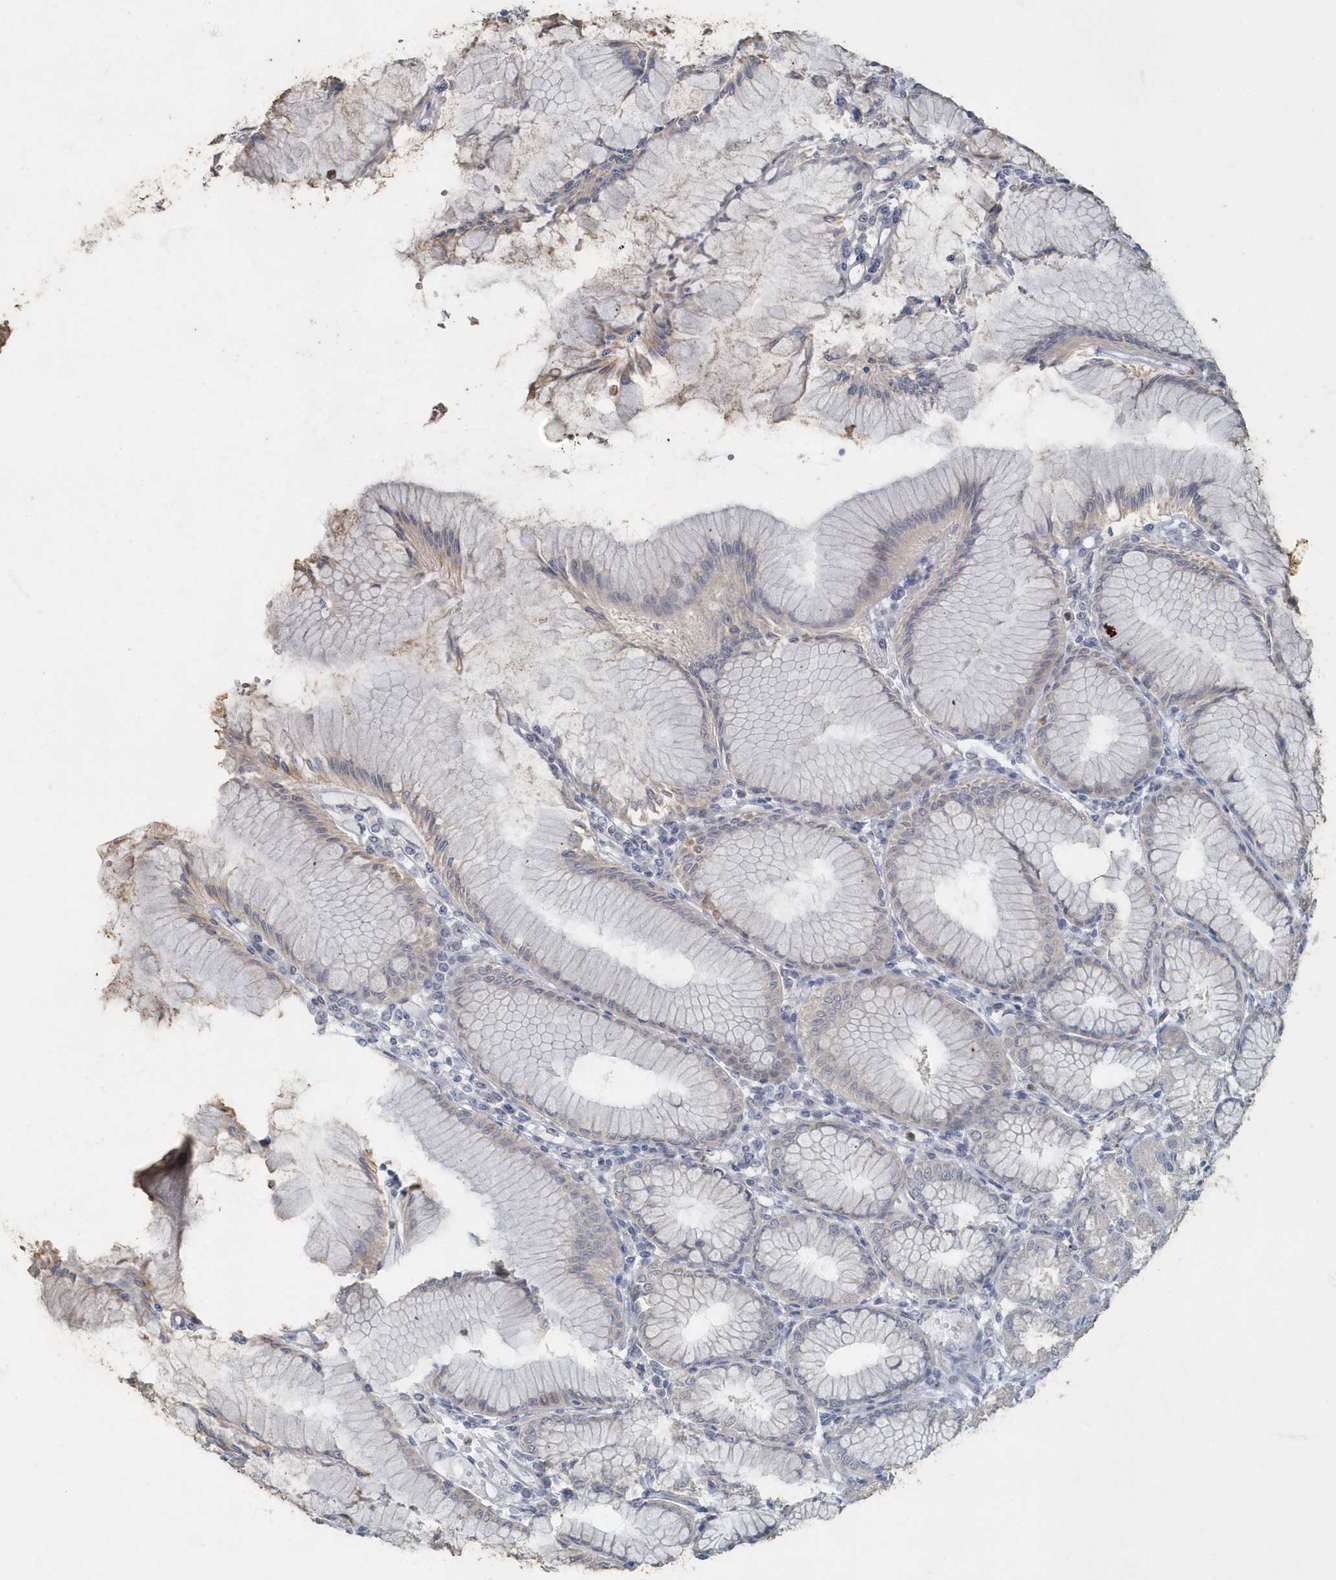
{"staining": {"intensity": "weak", "quantity": "25%-75%", "location": "cytoplasmic/membranous"}, "tissue": "stomach", "cell_type": "Glandular cells", "image_type": "normal", "snomed": [{"axis": "morphology", "description": "Normal tissue, NOS"}, {"axis": "topography", "description": "Stomach"}], "caption": "Brown immunohistochemical staining in benign stomach exhibits weak cytoplasmic/membranous staining in about 25%-75% of glandular cells. The staining was performed using DAB to visualize the protein expression in brown, while the nuclei were stained in blue with hematoxylin (Magnification: 20x).", "gene": "MYOT", "patient": {"sex": "female", "age": 57}}